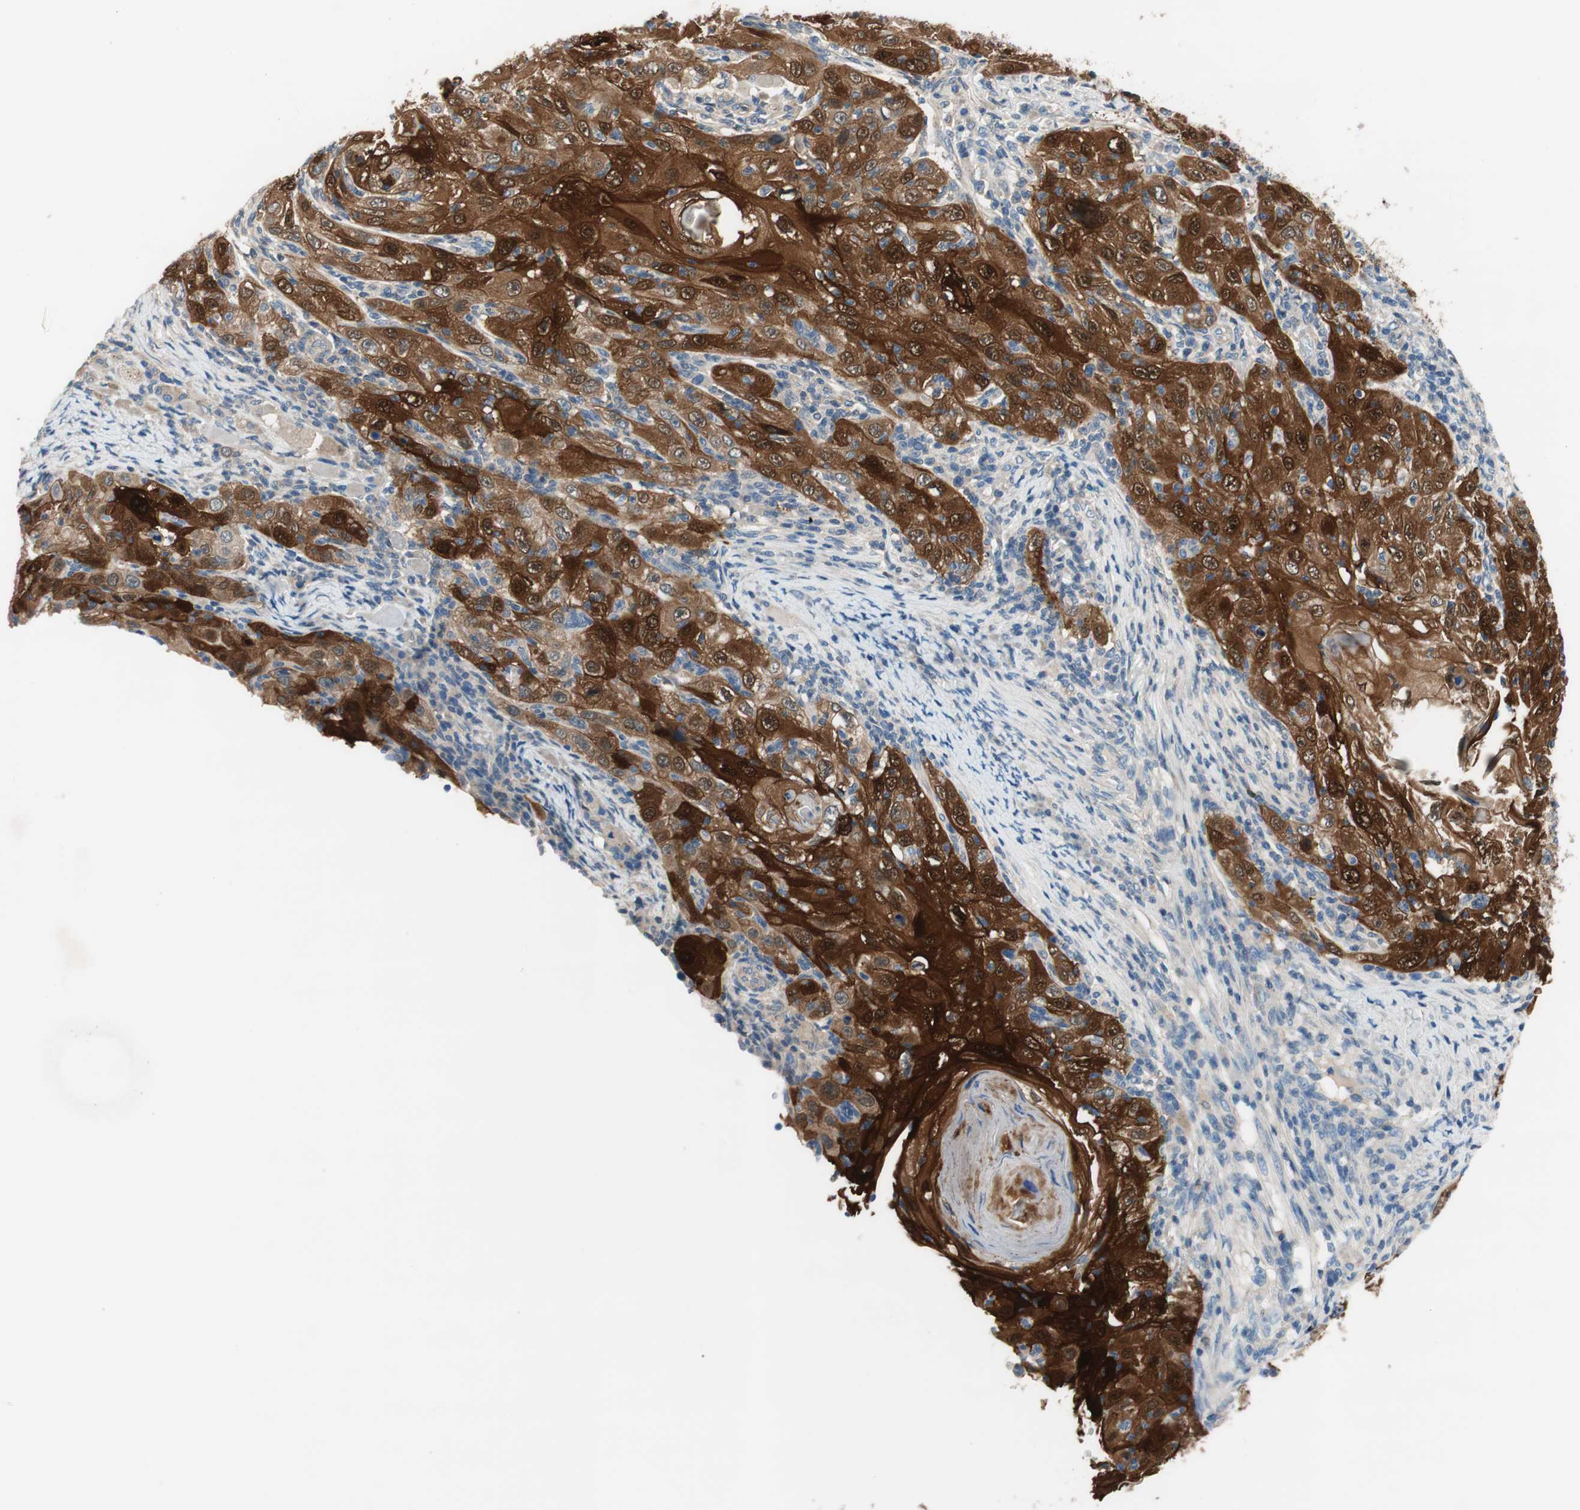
{"staining": {"intensity": "strong", "quantity": ">75%", "location": "cytoplasmic/membranous,nuclear"}, "tissue": "skin cancer", "cell_type": "Tumor cells", "image_type": "cancer", "snomed": [{"axis": "morphology", "description": "Squamous cell carcinoma, NOS"}, {"axis": "topography", "description": "Skin"}], "caption": "High-magnification brightfield microscopy of skin squamous cell carcinoma stained with DAB (3,3'-diaminobenzidine) (brown) and counterstained with hematoxylin (blue). tumor cells exhibit strong cytoplasmic/membranous and nuclear expression is appreciated in about>75% of cells.", "gene": "CALML3", "patient": {"sex": "female", "age": 88}}